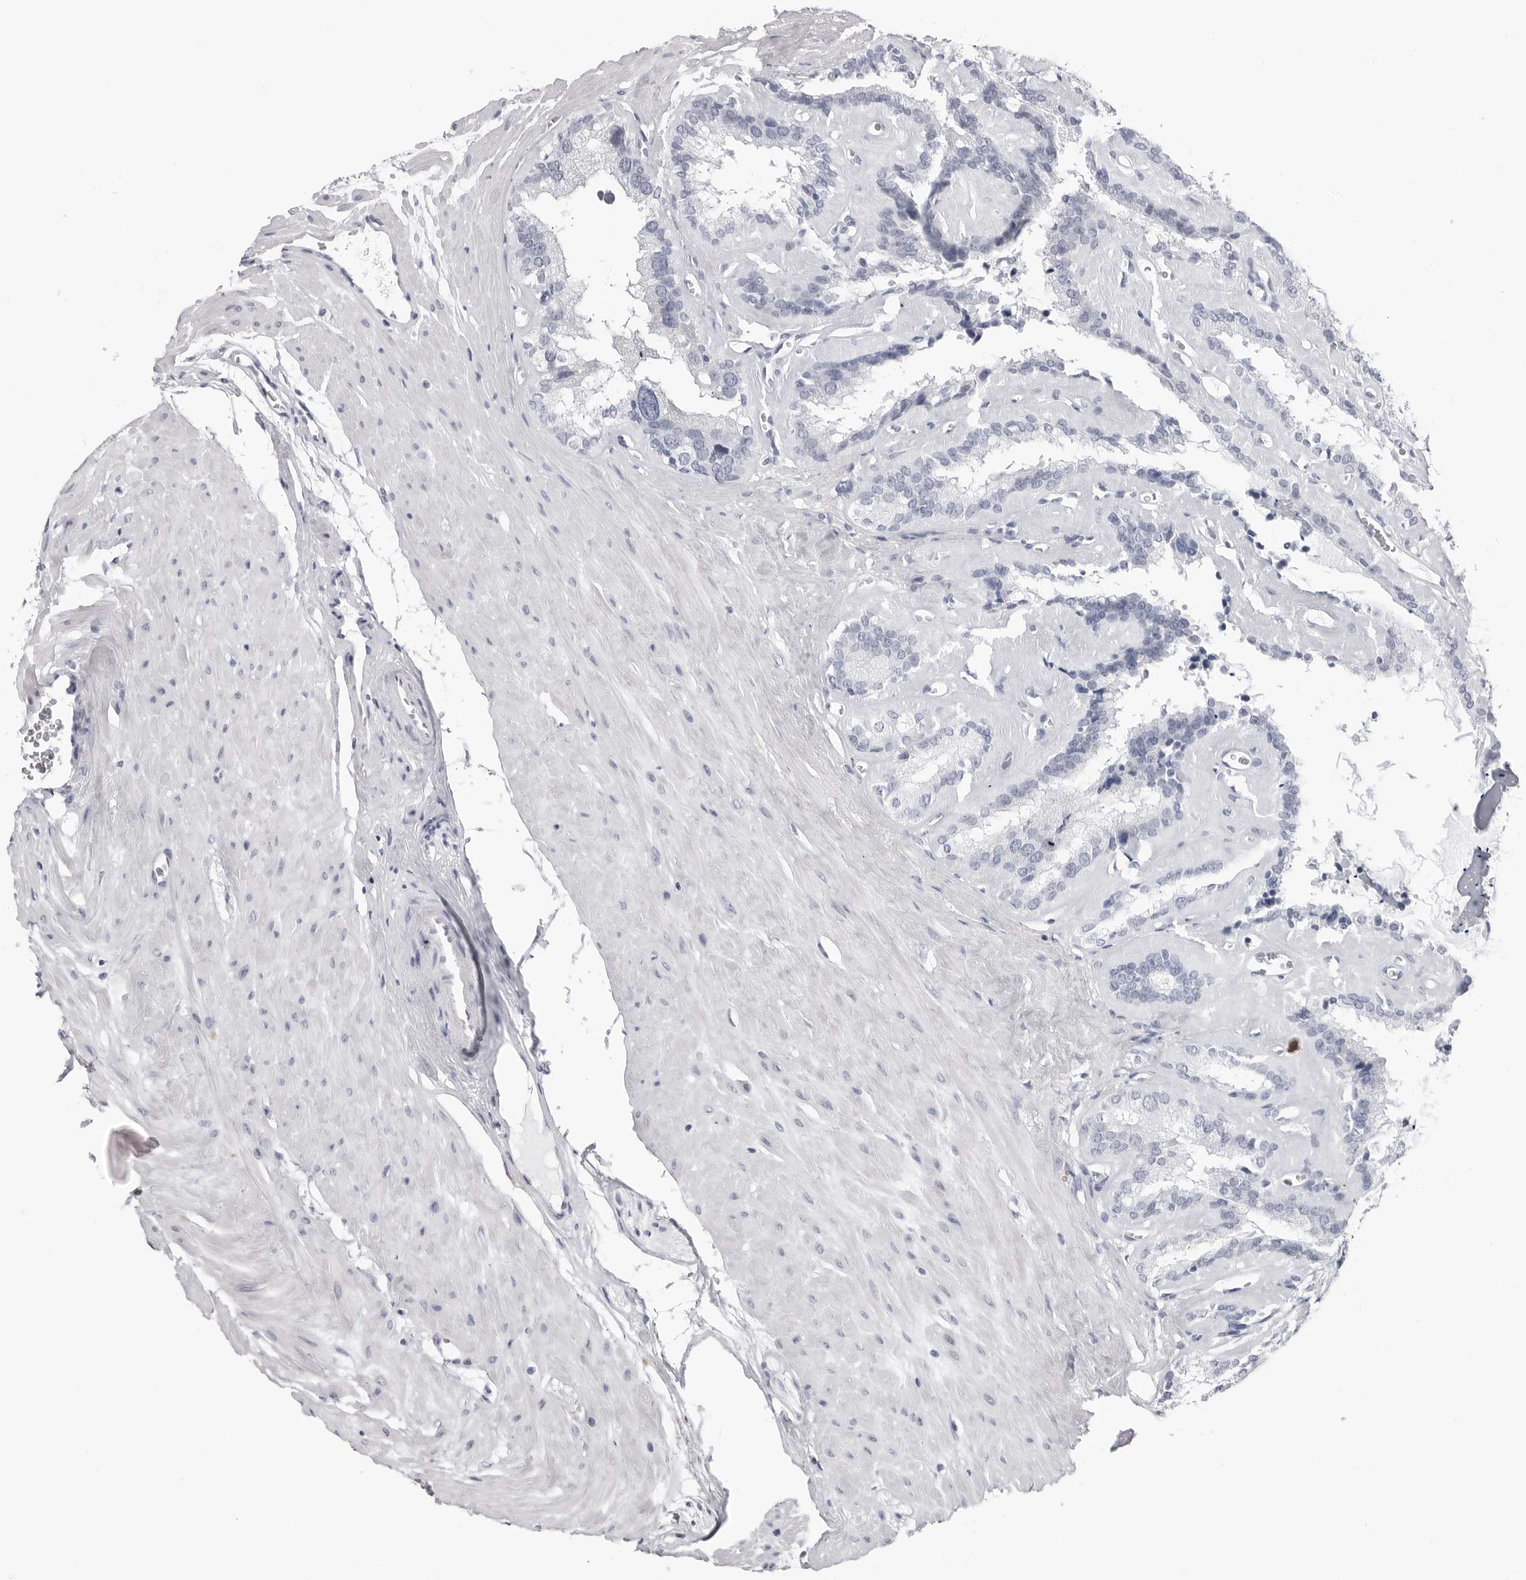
{"staining": {"intensity": "negative", "quantity": "none", "location": "none"}, "tissue": "seminal vesicle", "cell_type": "Glandular cells", "image_type": "normal", "snomed": [{"axis": "morphology", "description": "Normal tissue, NOS"}, {"axis": "topography", "description": "Prostate"}, {"axis": "topography", "description": "Seminal veicle"}], "caption": "The histopathology image shows no significant positivity in glandular cells of seminal vesicle.", "gene": "PGA3", "patient": {"sex": "male", "age": 59}}